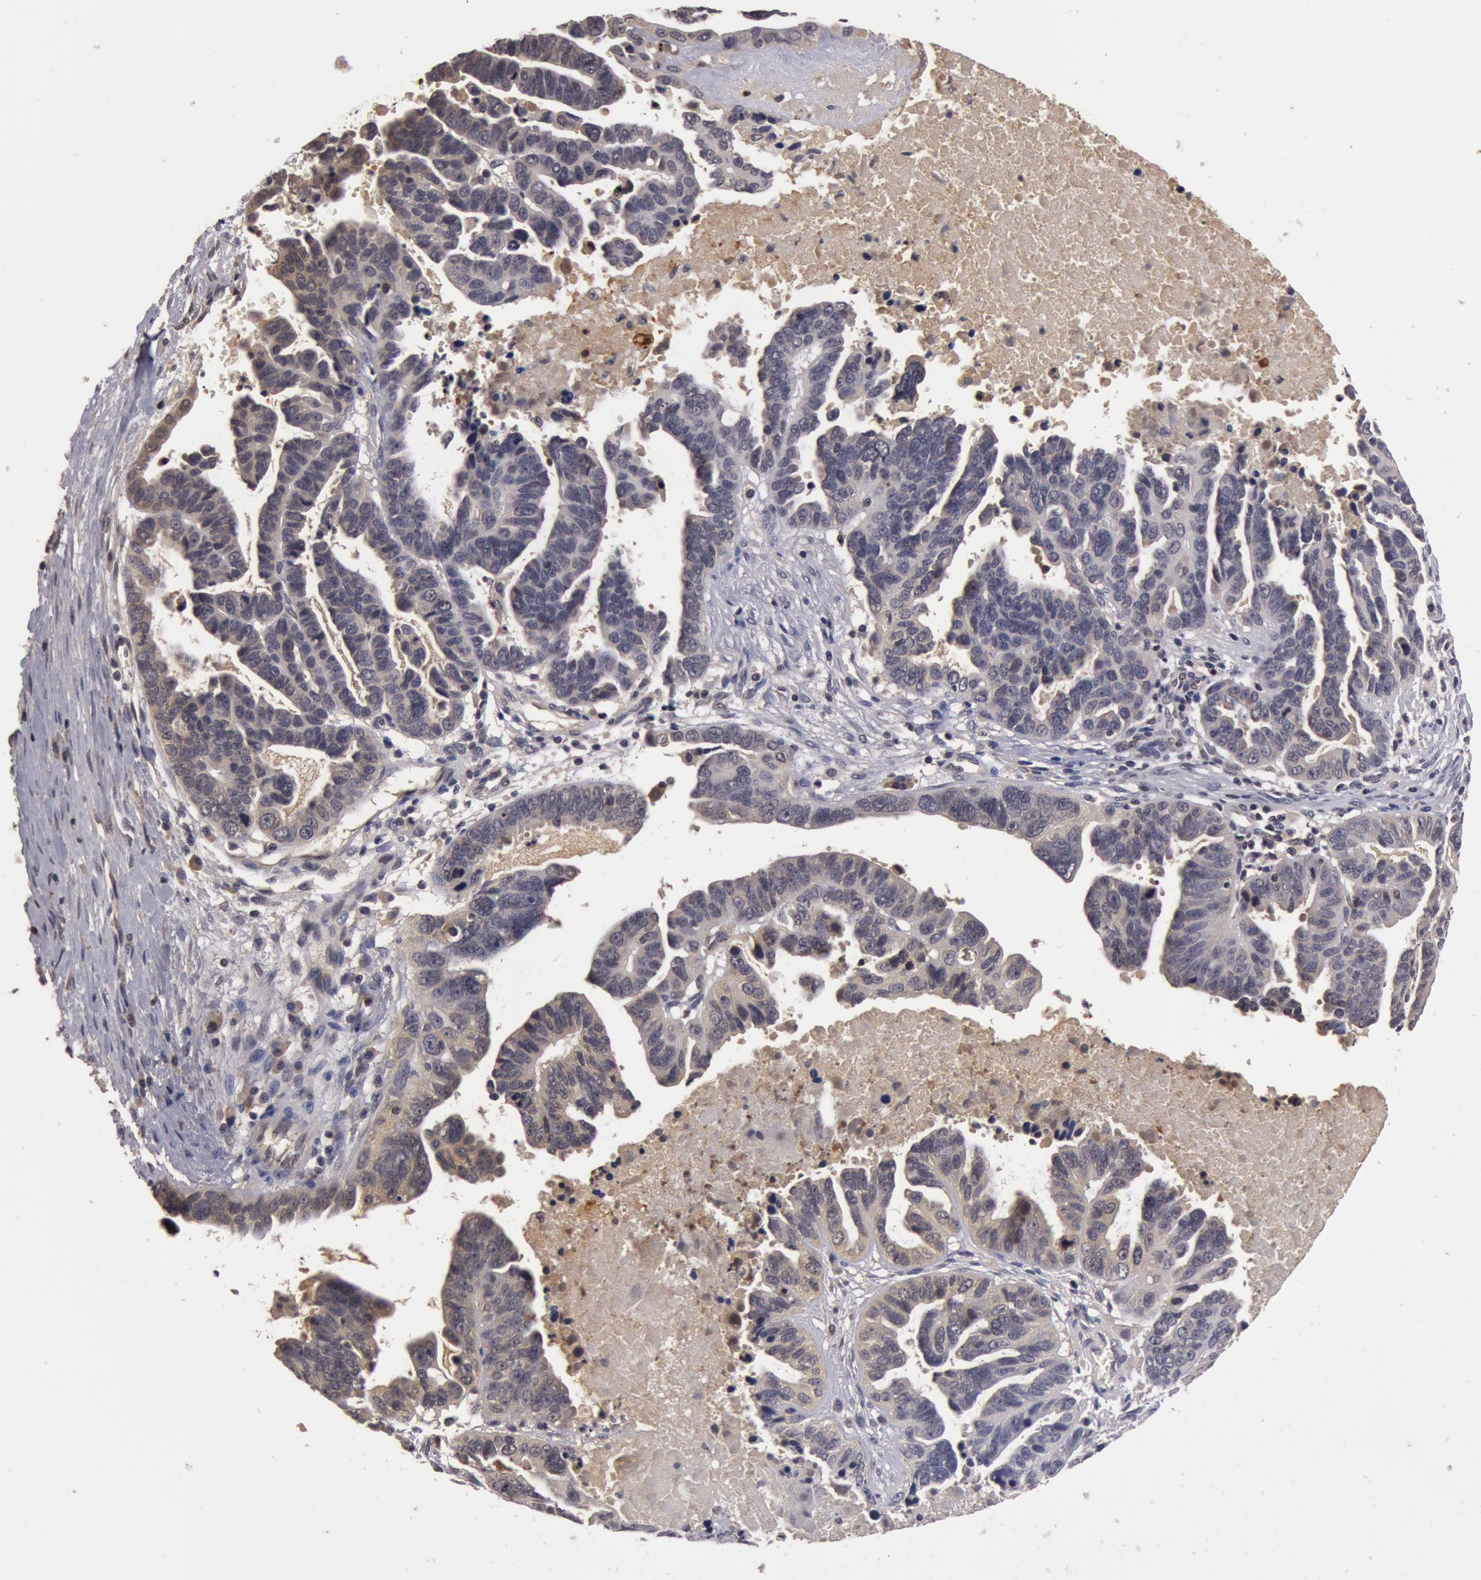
{"staining": {"intensity": "weak", "quantity": ">75%", "location": "cytoplasmic/membranous"}, "tissue": "ovarian cancer", "cell_type": "Tumor cells", "image_type": "cancer", "snomed": [{"axis": "morphology", "description": "Carcinoma, endometroid"}, {"axis": "morphology", "description": "Cystadenocarcinoma, serous, NOS"}, {"axis": "topography", "description": "Ovary"}], "caption": "A brown stain shows weak cytoplasmic/membranous expression of a protein in human ovarian serous cystadenocarcinoma tumor cells. The staining is performed using DAB brown chromogen to label protein expression. The nuclei are counter-stained blue using hematoxylin.", "gene": "BCHE", "patient": {"sex": "female", "age": 45}}